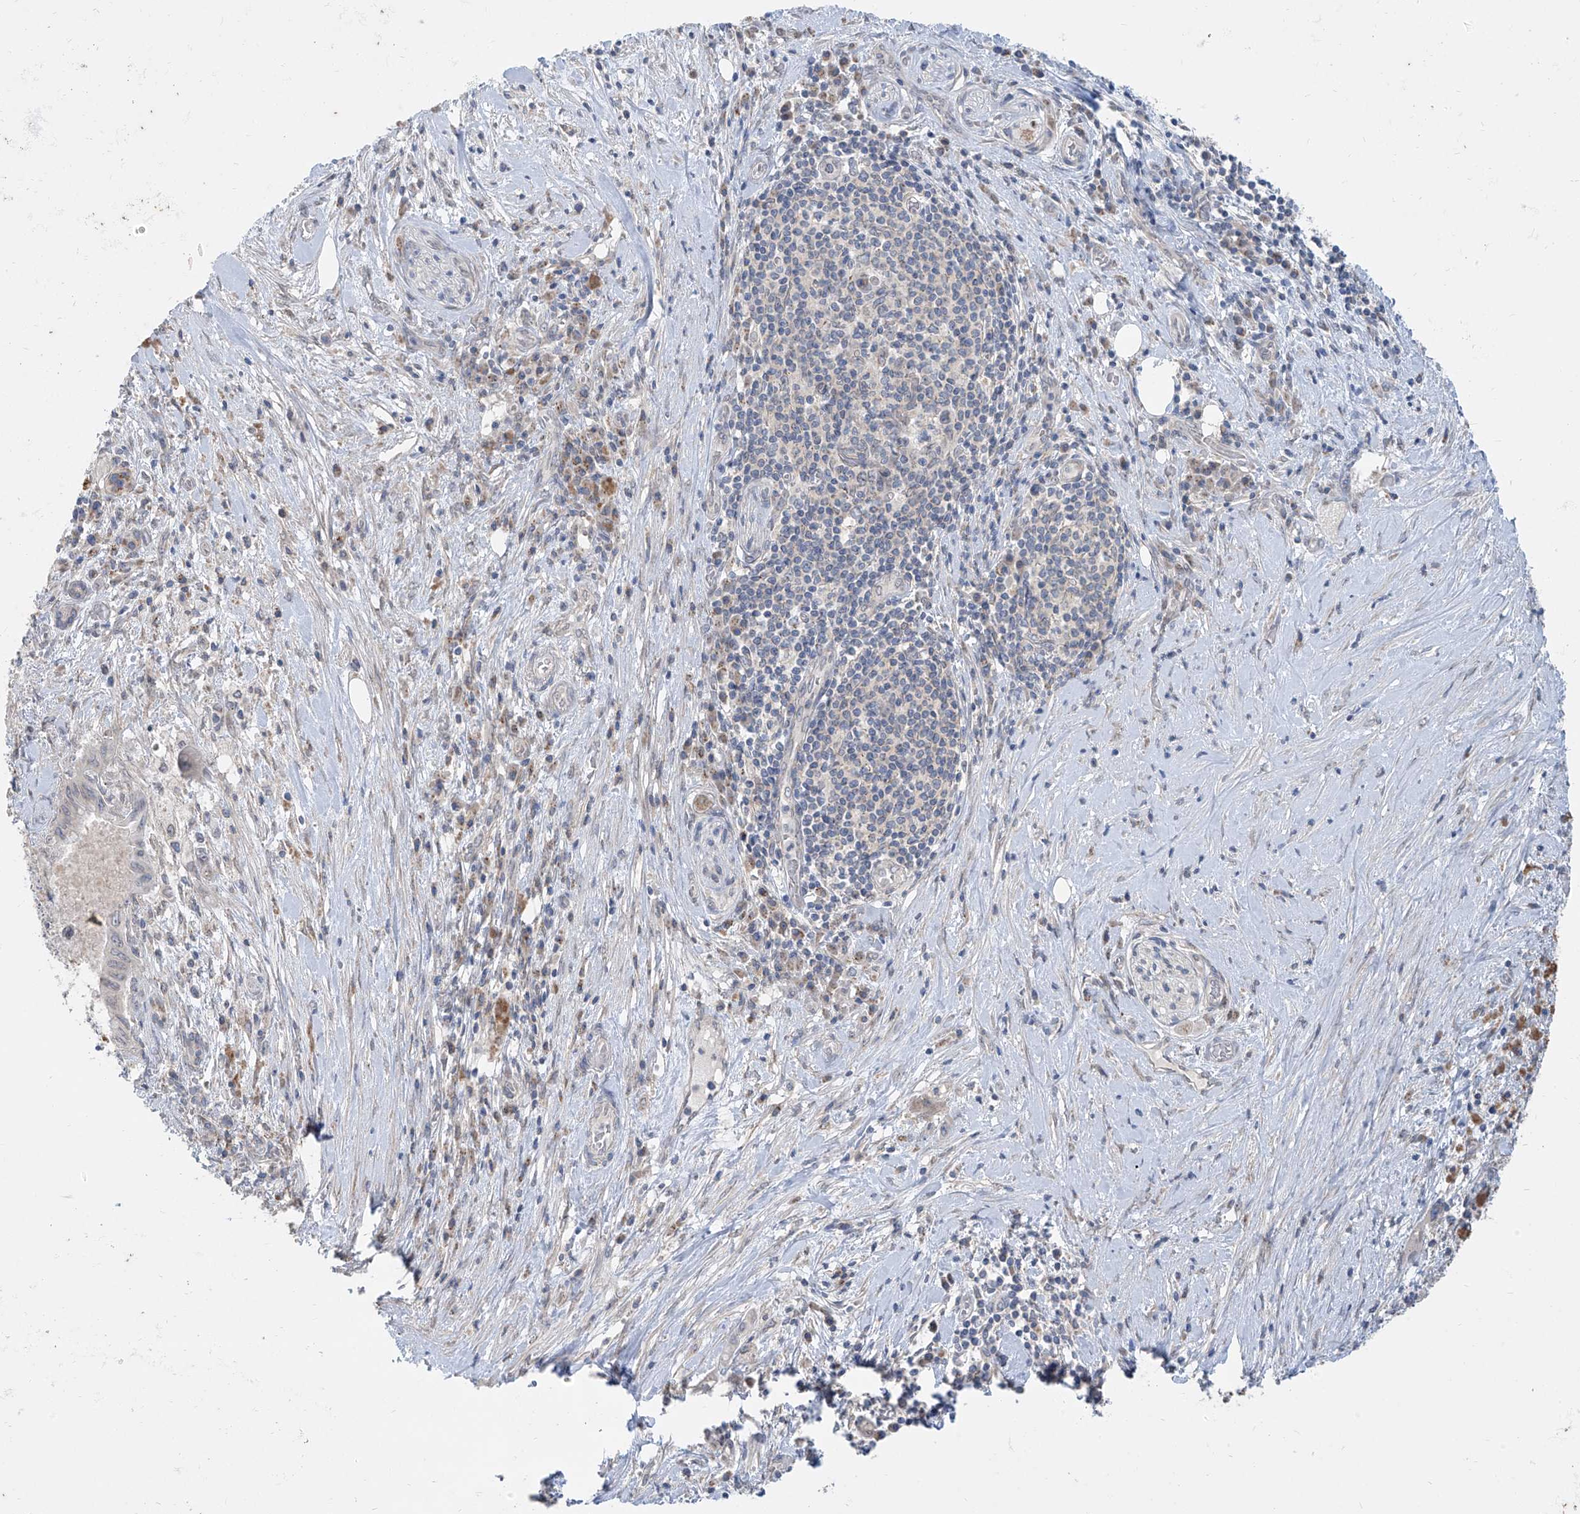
{"staining": {"intensity": "negative", "quantity": "none", "location": "none"}, "tissue": "pancreatic cancer", "cell_type": "Tumor cells", "image_type": "cancer", "snomed": [{"axis": "morphology", "description": "Adenocarcinoma, NOS"}, {"axis": "topography", "description": "Pancreas"}], "caption": "High power microscopy histopathology image of an immunohistochemistry histopathology image of pancreatic cancer, revealing no significant staining in tumor cells.", "gene": "KRTAP25-1", "patient": {"sex": "female", "age": 73}}